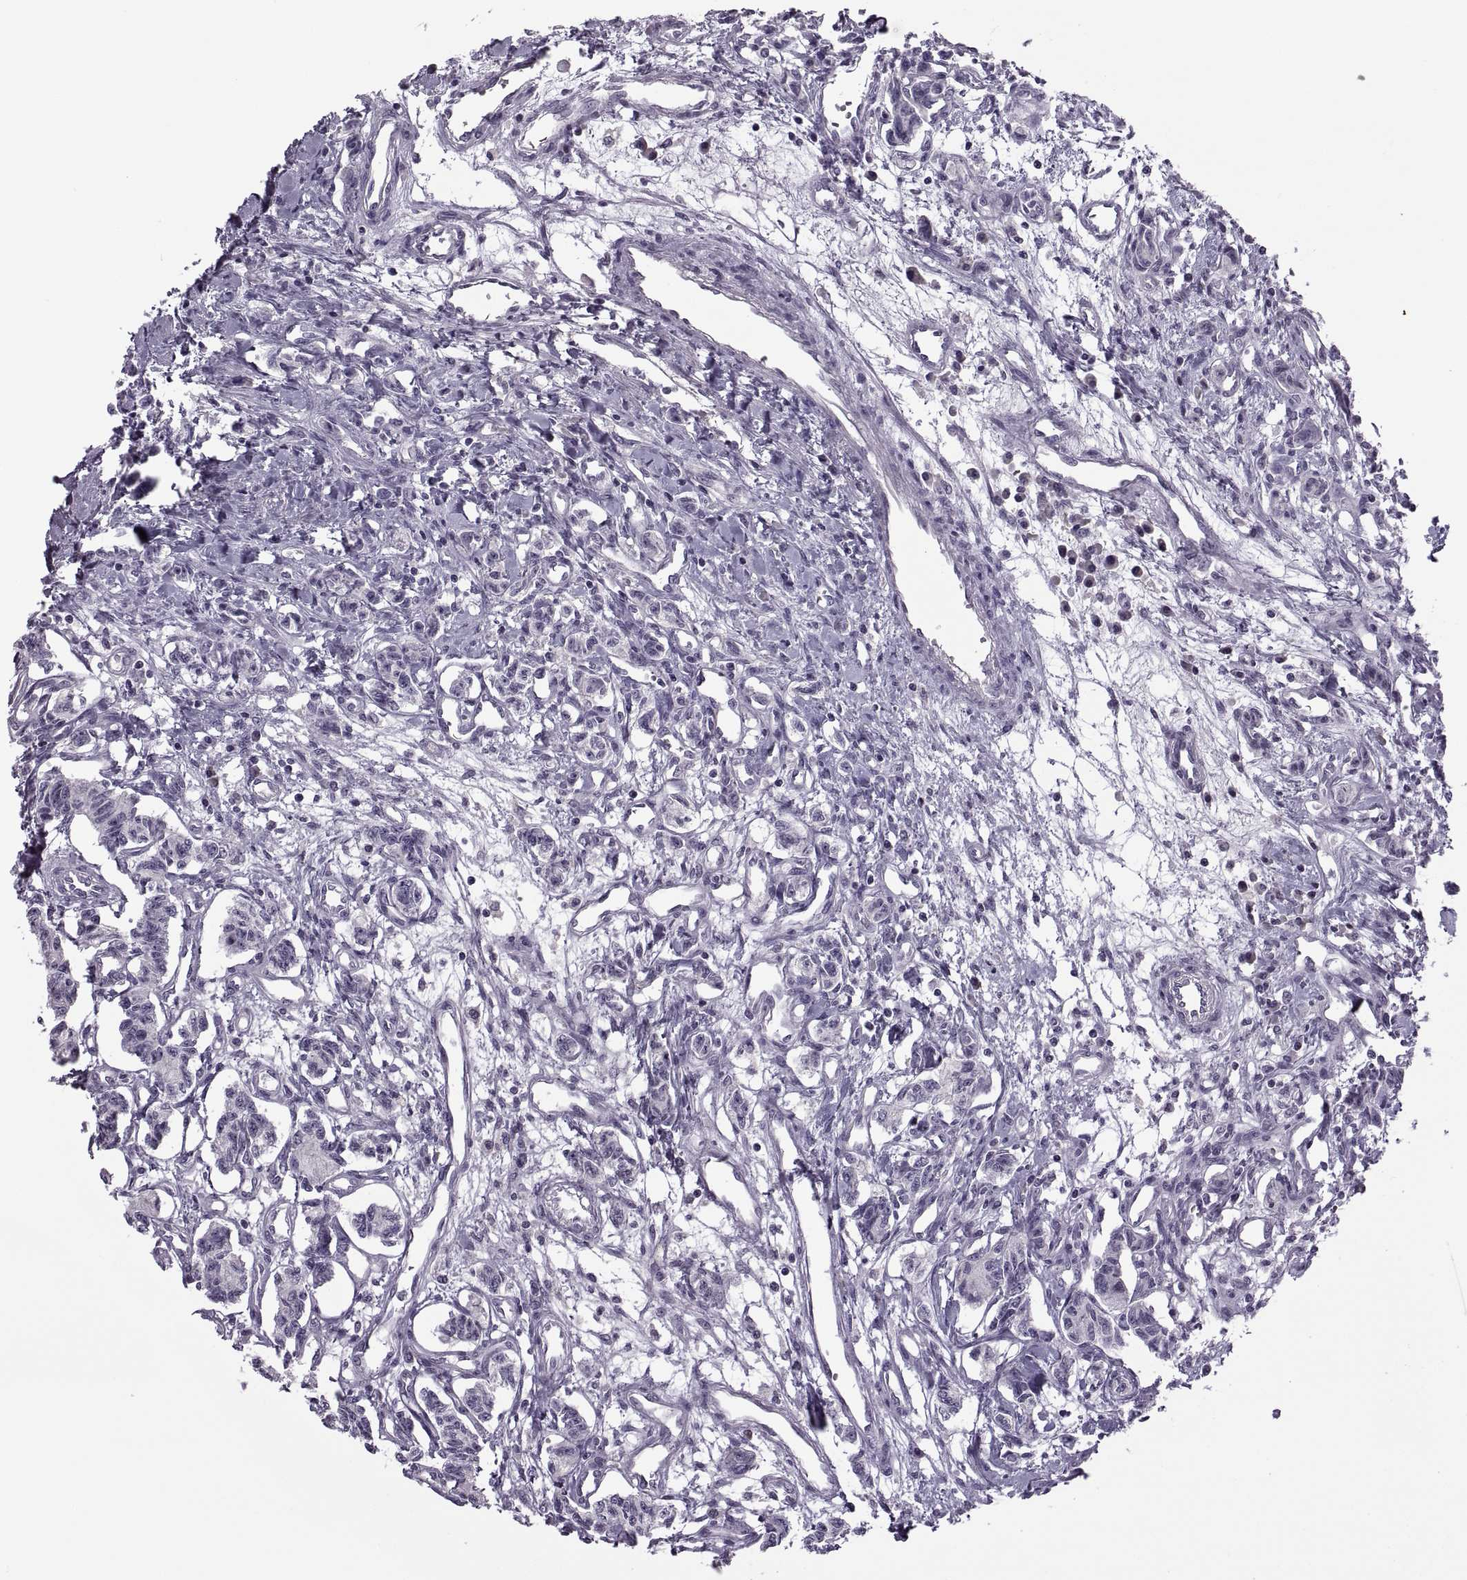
{"staining": {"intensity": "negative", "quantity": "none", "location": "none"}, "tissue": "carcinoid", "cell_type": "Tumor cells", "image_type": "cancer", "snomed": [{"axis": "morphology", "description": "Carcinoid, malignant, NOS"}, {"axis": "topography", "description": "Kidney"}], "caption": "Tumor cells show no significant expression in carcinoid (malignant).", "gene": "RSPH6A", "patient": {"sex": "female", "age": 41}}